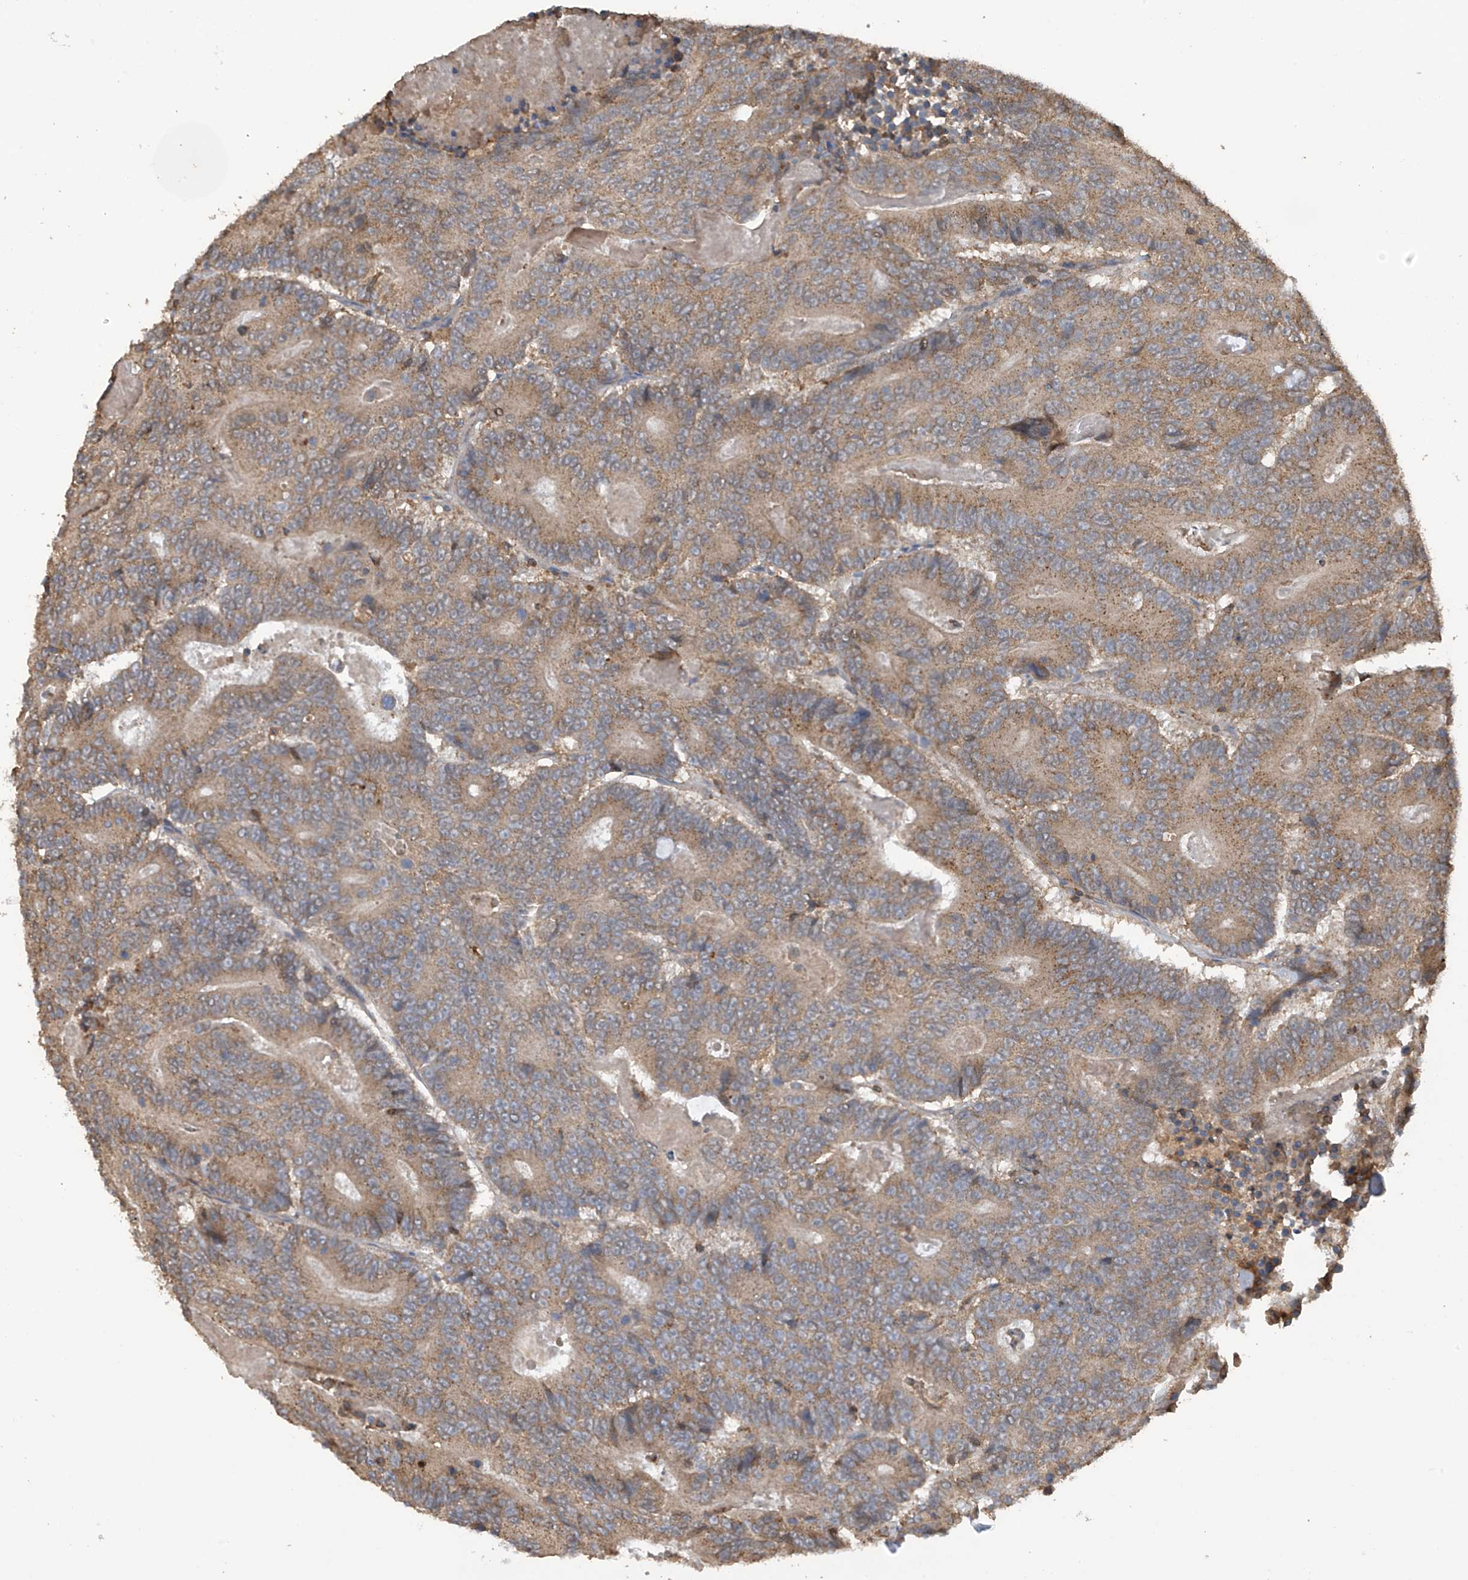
{"staining": {"intensity": "moderate", "quantity": ">75%", "location": "cytoplasmic/membranous"}, "tissue": "colorectal cancer", "cell_type": "Tumor cells", "image_type": "cancer", "snomed": [{"axis": "morphology", "description": "Adenocarcinoma, NOS"}, {"axis": "topography", "description": "Colon"}], "caption": "This image demonstrates colorectal cancer (adenocarcinoma) stained with IHC to label a protein in brown. The cytoplasmic/membranous of tumor cells show moderate positivity for the protein. Nuclei are counter-stained blue.", "gene": "COX10", "patient": {"sex": "male", "age": 83}}